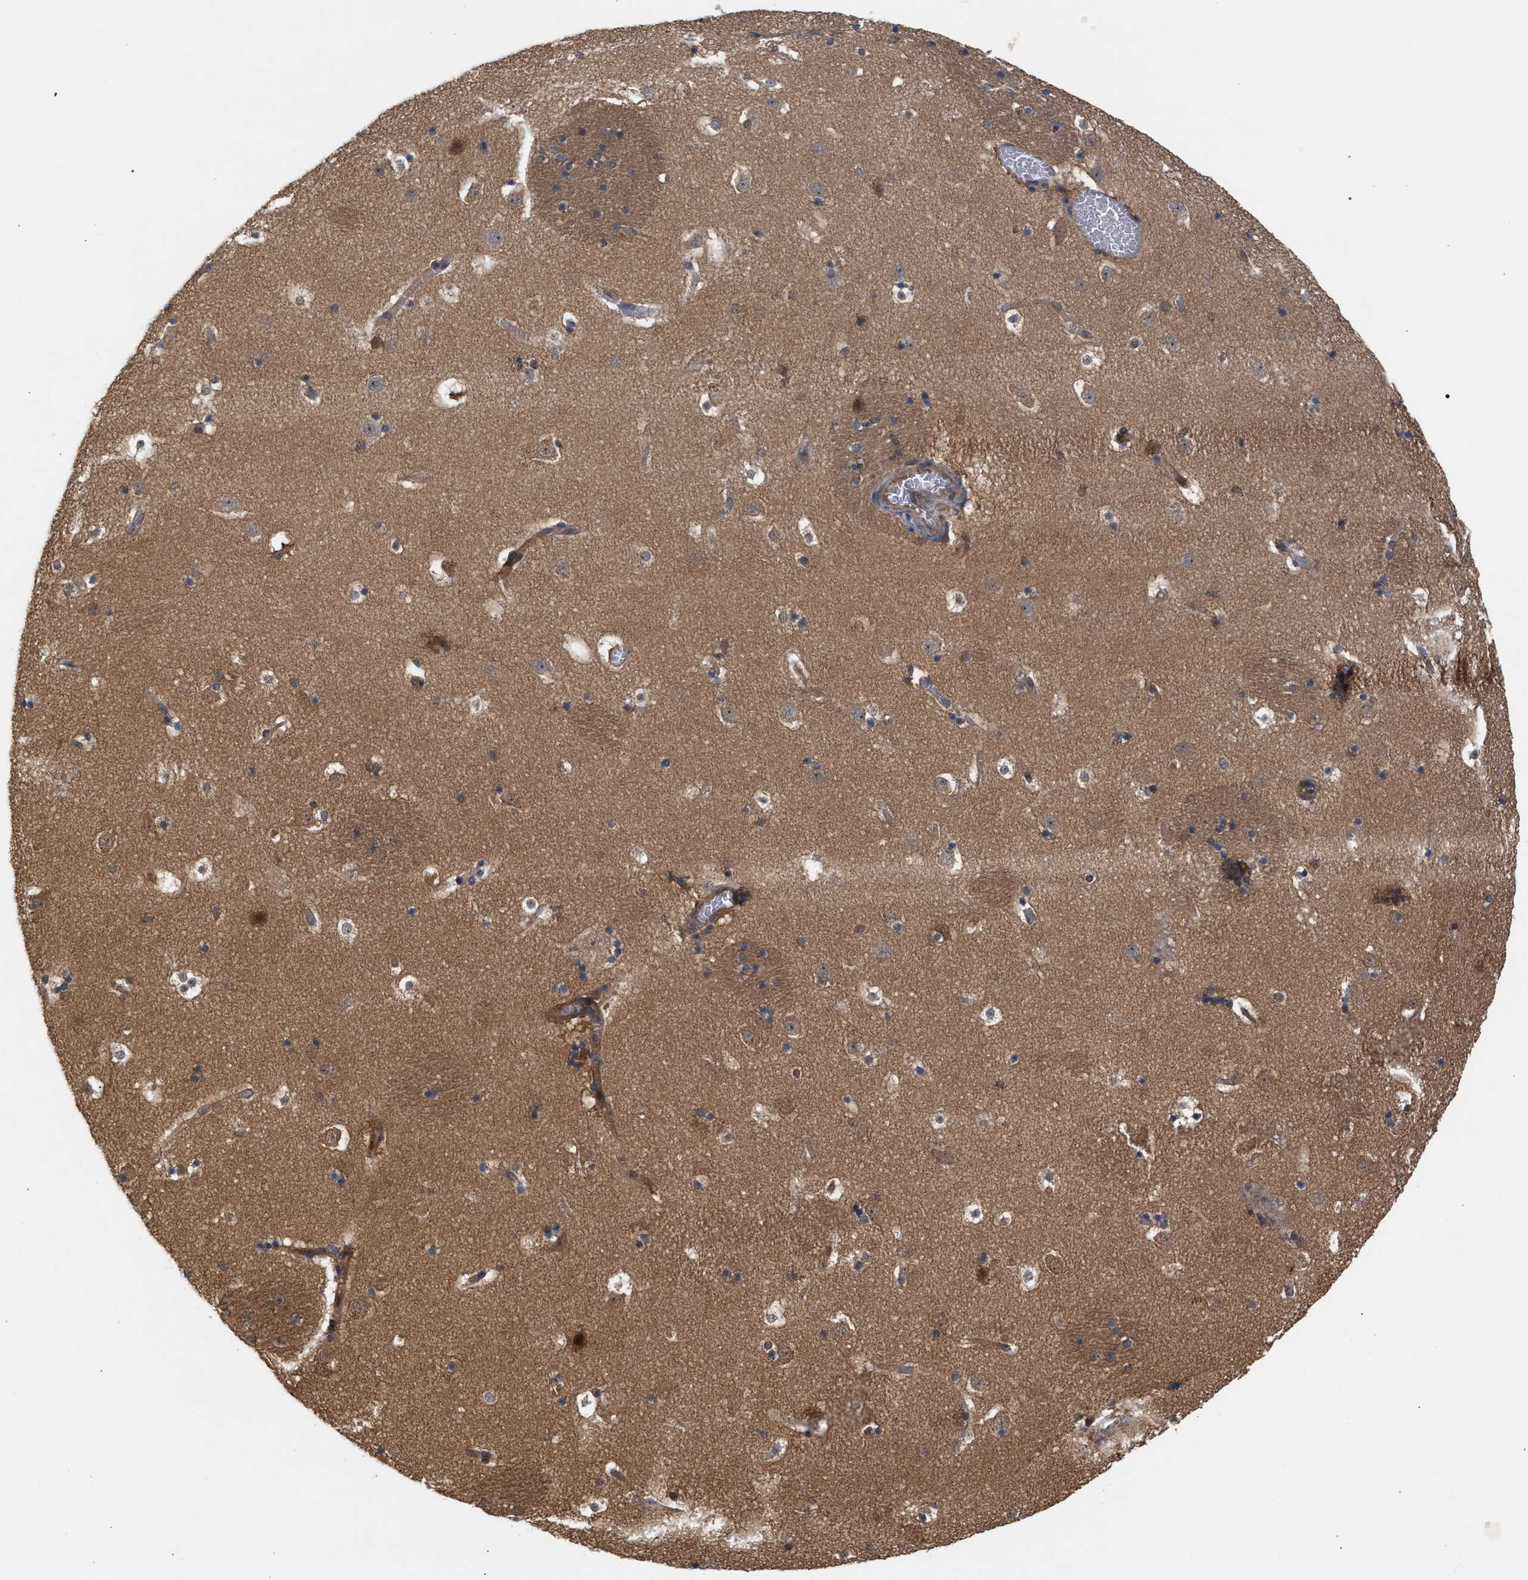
{"staining": {"intensity": "moderate", "quantity": "25%-75%", "location": "cytoplasmic/membranous"}, "tissue": "caudate", "cell_type": "Glial cells", "image_type": "normal", "snomed": [{"axis": "morphology", "description": "Normal tissue, NOS"}, {"axis": "topography", "description": "Lateral ventricle wall"}], "caption": "Immunohistochemistry (IHC) of normal caudate displays medium levels of moderate cytoplasmic/membranous expression in about 25%-75% of glial cells. (brown staining indicates protein expression, while blue staining denotes nuclei).", "gene": "GLOD4", "patient": {"sex": "male", "age": 45}}